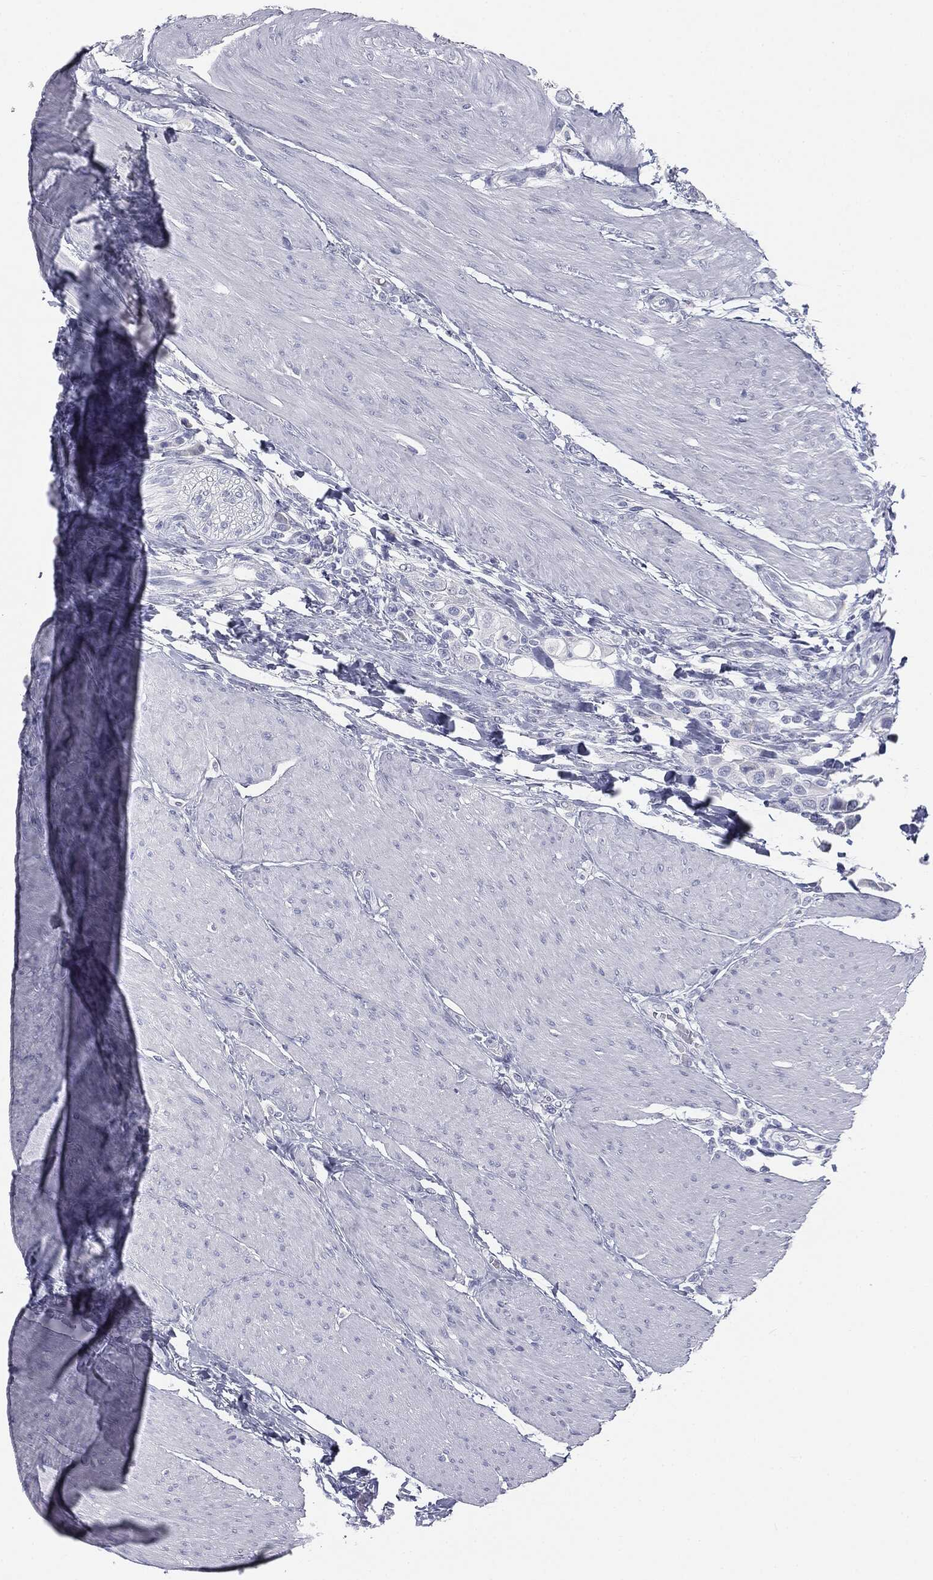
{"staining": {"intensity": "negative", "quantity": "none", "location": "none"}, "tissue": "urothelial cancer", "cell_type": "Tumor cells", "image_type": "cancer", "snomed": [{"axis": "morphology", "description": "Urothelial carcinoma, High grade"}, {"axis": "topography", "description": "Urinary bladder"}], "caption": "Tumor cells show no significant positivity in urothelial cancer.", "gene": "MUC5AC", "patient": {"sex": "male", "age": 50}}